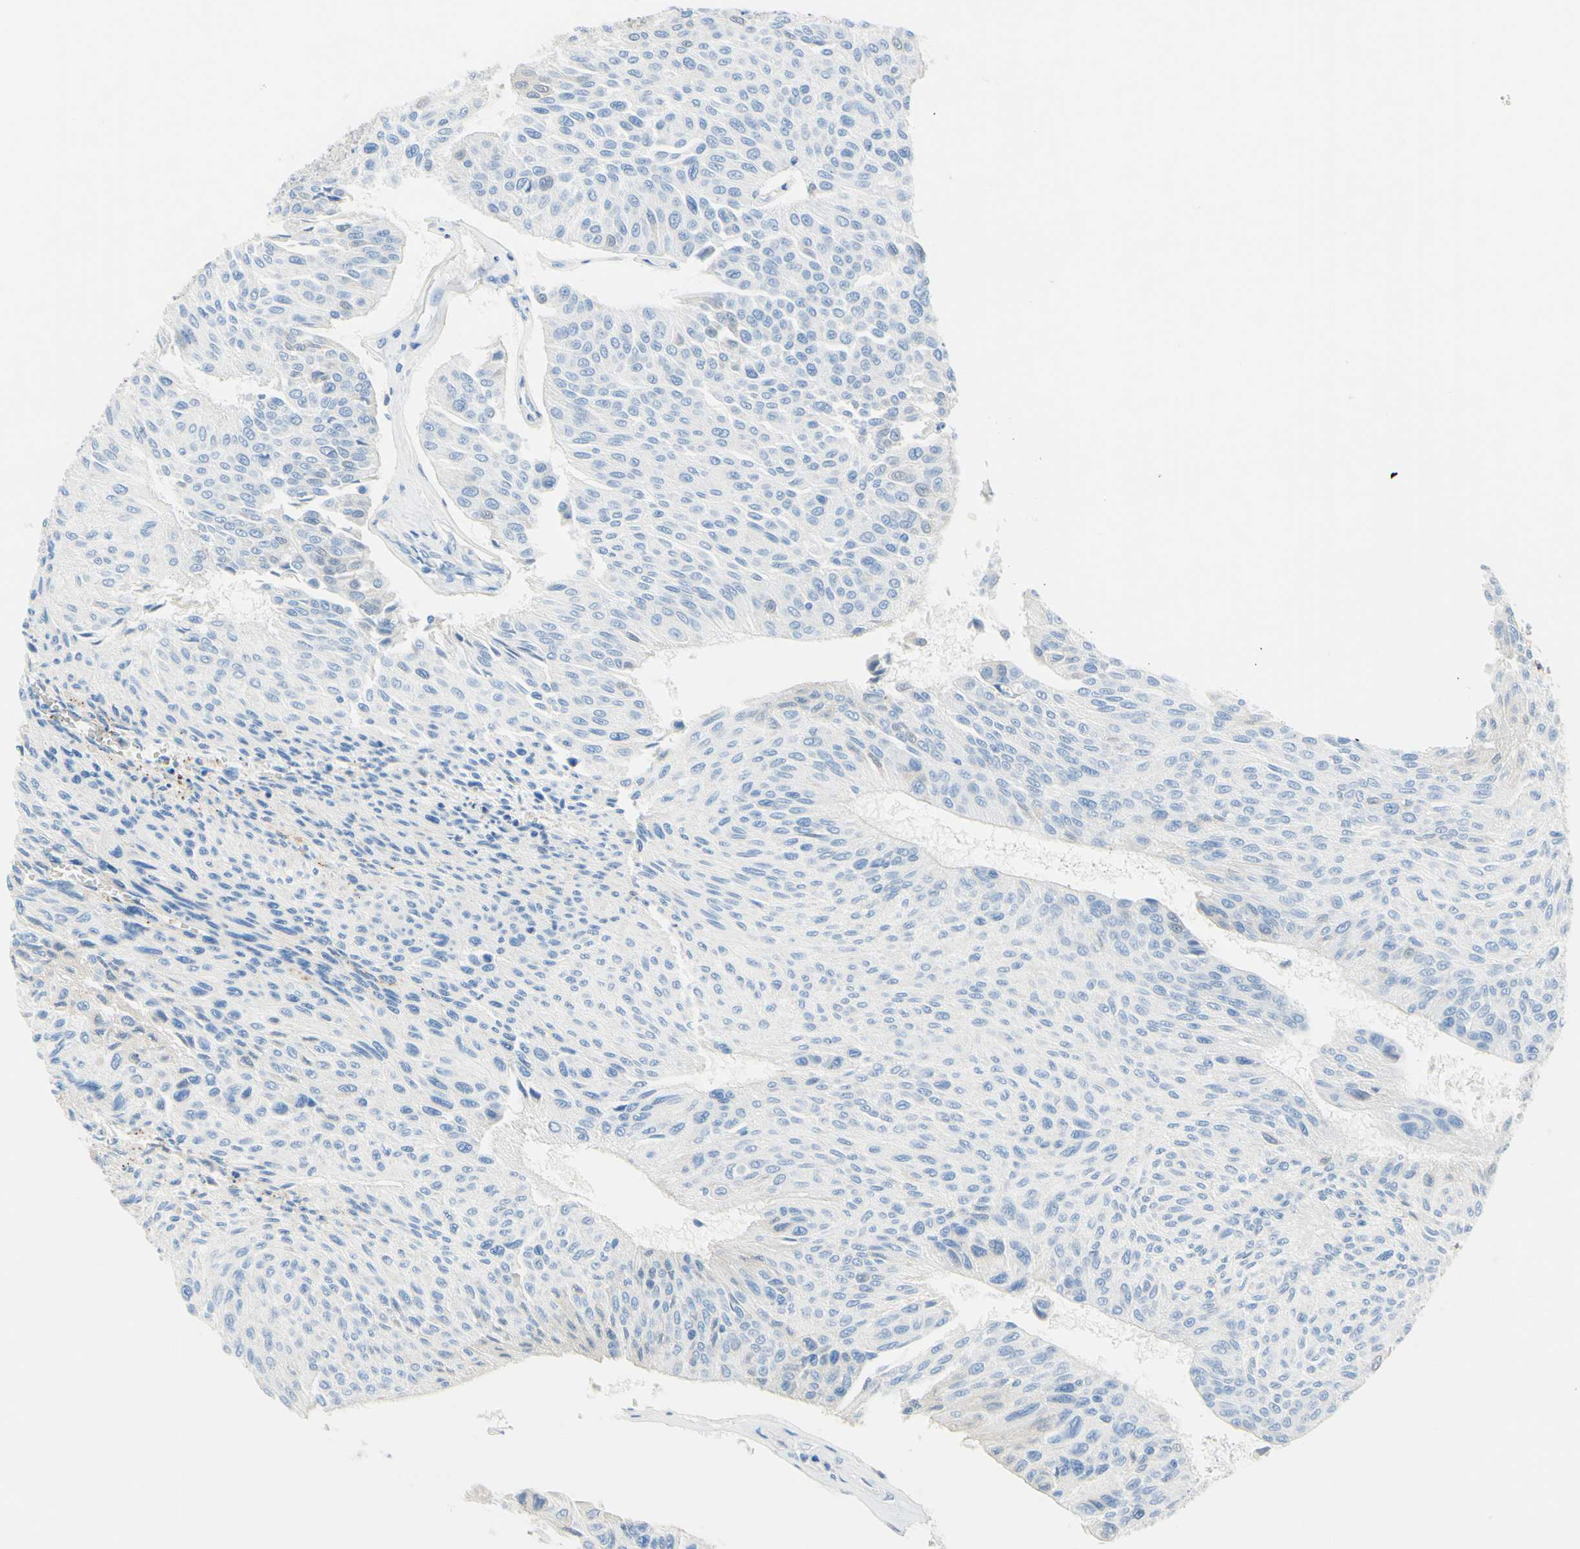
{"staining": {"intensity": "negative", "quantity": "none", "location": "none"}, "tissue": "urothelial cancer", "cell_type": "Tumor cells", "image_type": "cancer", "snomed": [{"axis": "morphology", "description": "Urothelial carcinoma, High grade"}, {"axis": "topography", "description": "Urinary bladder"}], "caption": "Protein analysis of urothelial carcinoma (high-grade) shows no significant positivity in tumor cells. (Immunohistochemistry (ihc), brightfield microscopy, high magnification).", "gene": "IL6ST", "patient": {"sex": "male", "age": 66}}